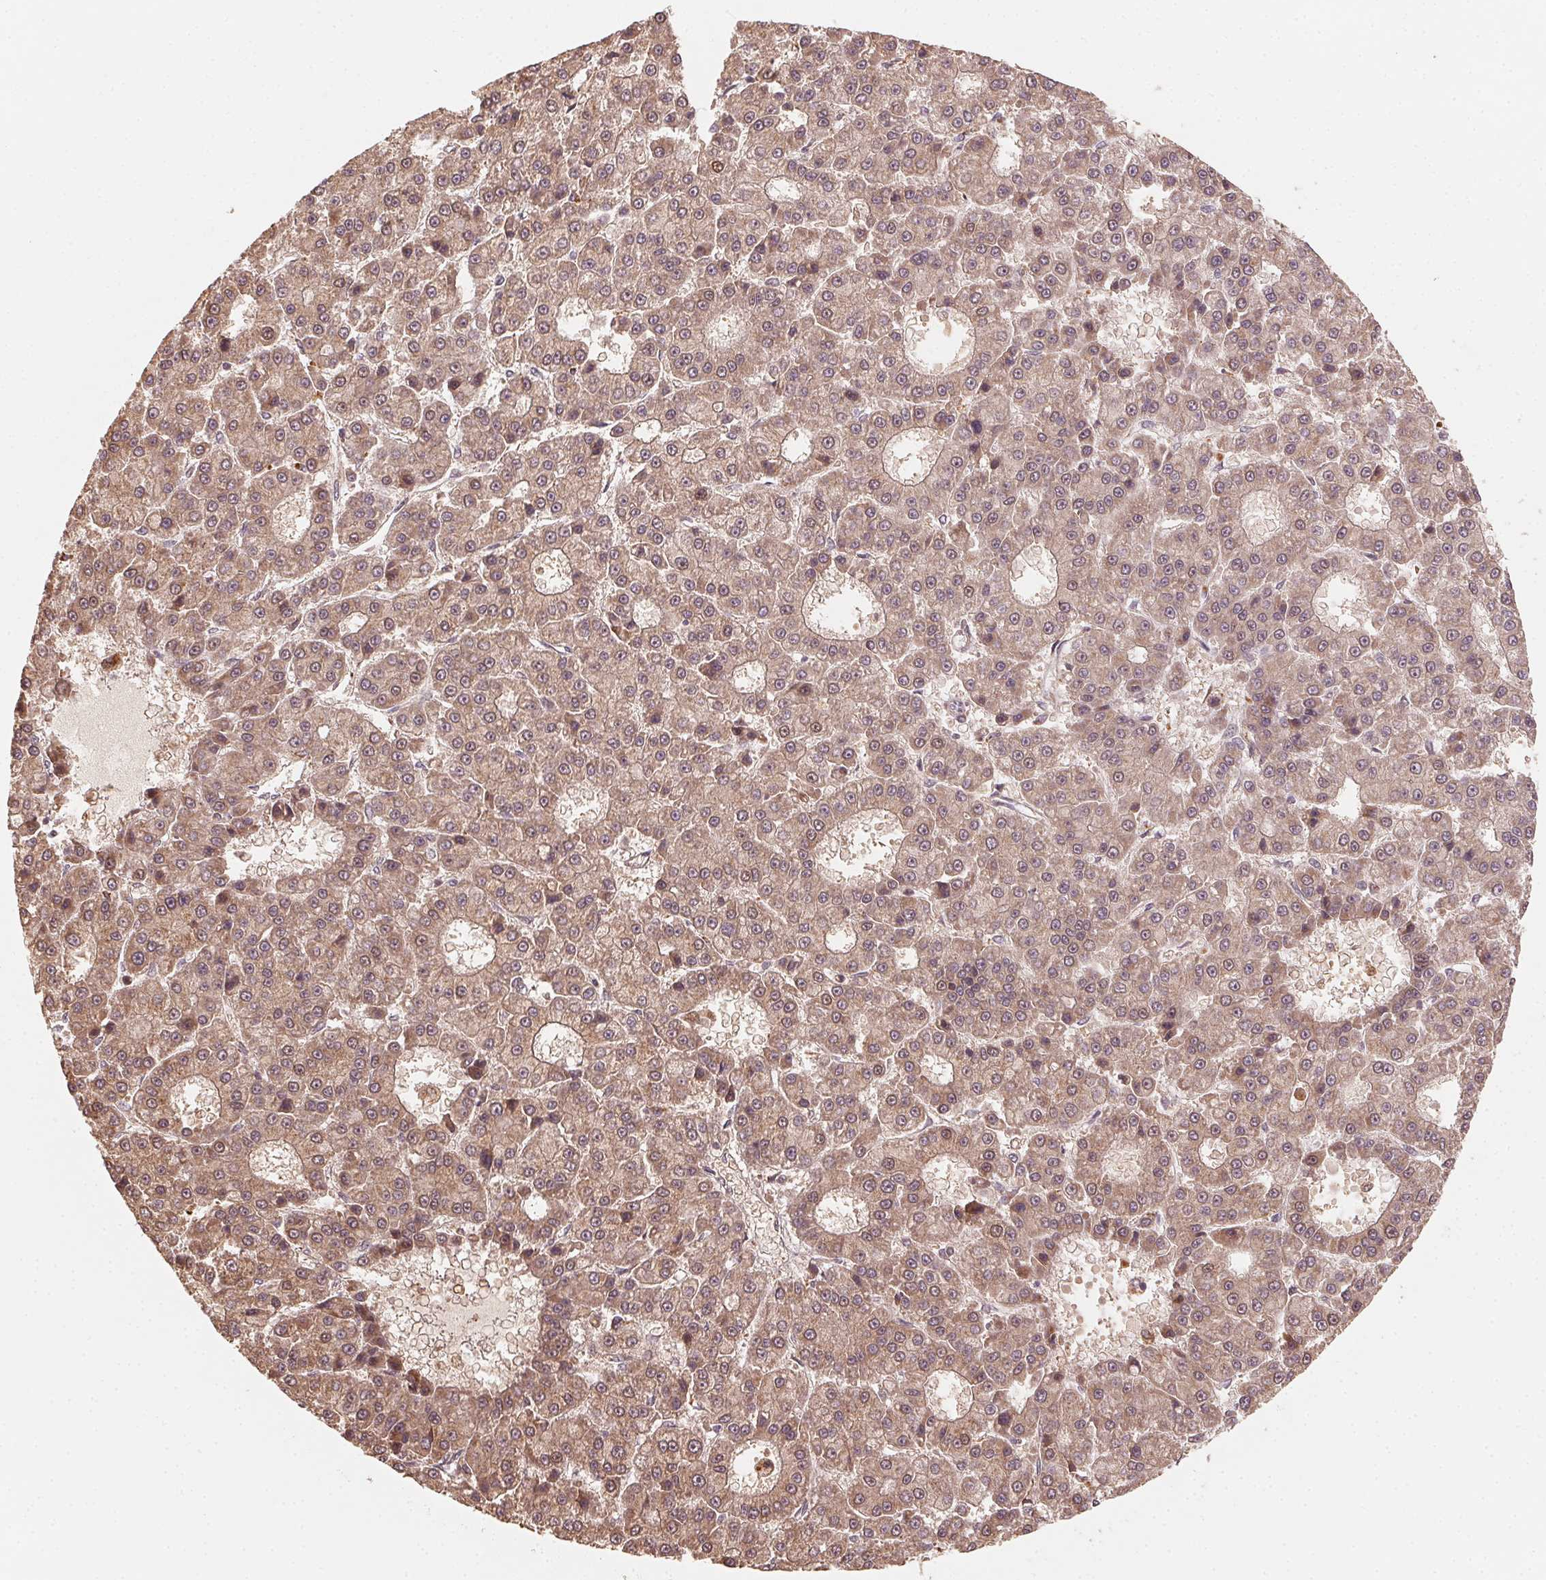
{"staining": {"intensity": "moderate", "quantity": ">75%", "location": "cytoplasmic/membranous"}, "tissue": "liver cancer", "cell_type": "Tumor cells", "image_type": "cancer", "snomed": [{"axis": "morphology", "description": "Carcinoma, Hepatocellular, NOS"}, {"axis": "topography", "description": "Liver"}], "caption": "Hepatocellular carcinoma (liver) tissue shows moderate cytoplasmic/membranous staining in about >75% of tumor cells, visualized by immunohistochemistry. The staining was performed using DAB, with brown indicating positive protein expression. Nuclei are stained blue with hematoxylin.", "gene": "WBP2", "patient": {"sex": "male", "age": 70}}